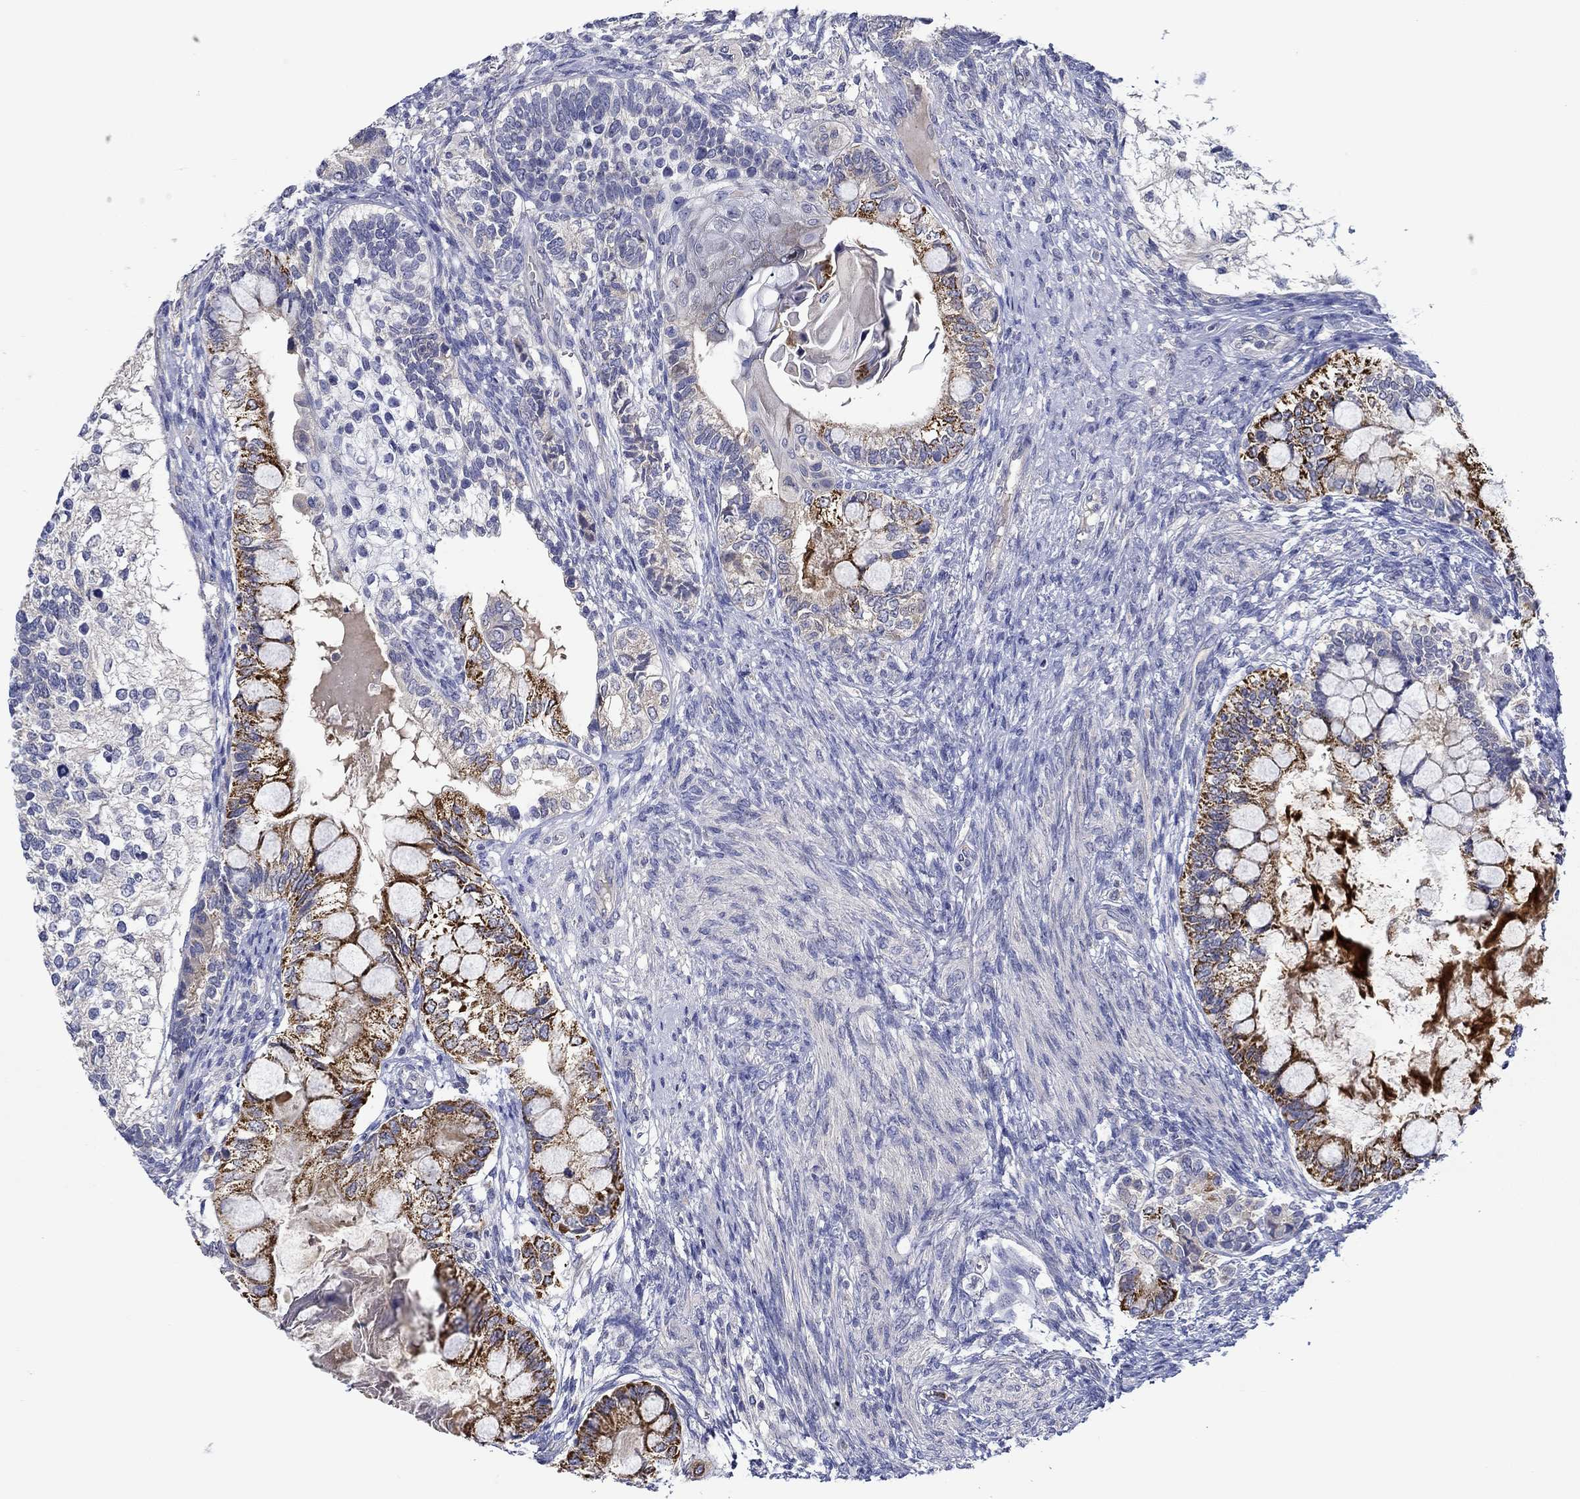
{"staining": {"intensity": "negative", "quantity": "none", "location": "none"}, "tissue": "testis cancer", "cell_type": "Tumor cells", "image_type": "cancer", "snomed": [{"axis": "morphology", "description": "Seminoma, NOS"}, {"axis": "morphology", "description": "Carcinoma, Embryonal, NOS"}, {"axis": "topography", "description": "Testis"}], "caption": "DAB immunohistochemical staining of human testis embryonal carcinoma displays no significant staining in tumor cells.", "gene": "CHIT1", "patient": {"sex": "male", "age": 41}}